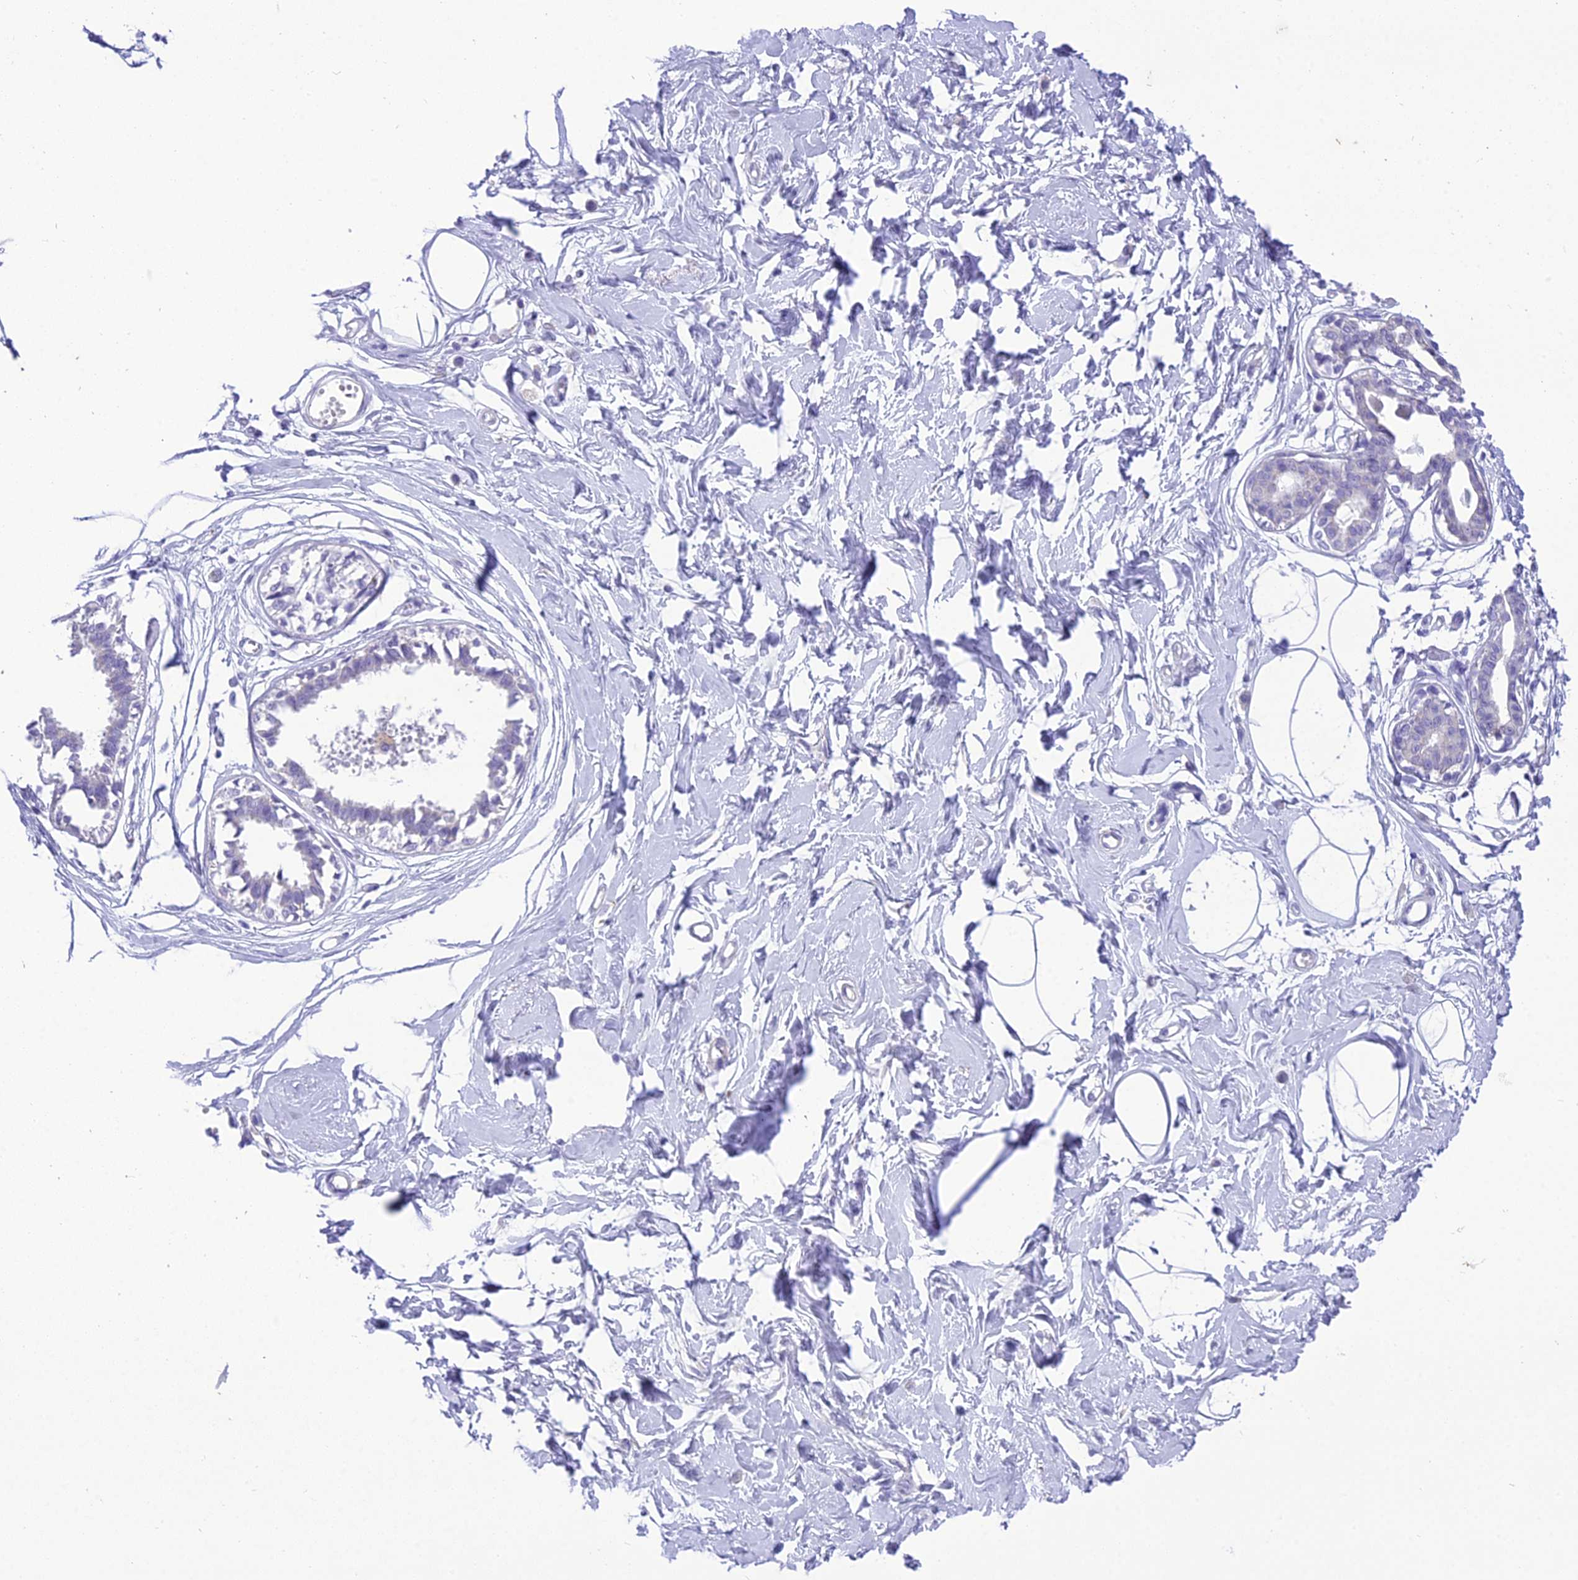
{"staining": {"intensity": "negative", "quantity": "none", "location": "none"}, "tissue": "breast", "cell_type": "Adipocytes", "image_type": "normal", "snomed": [{"axis": "morphology", "description": "Normal tissue, NOS"}, {"axis": "topography", "description": "Breast"}], "caption": "DAB immunohistochemical staining of normal human breast exhibits no significant staining in adipocytes.", "gene": "MIIP", "patient": {"sex": "female", "age": 45}}